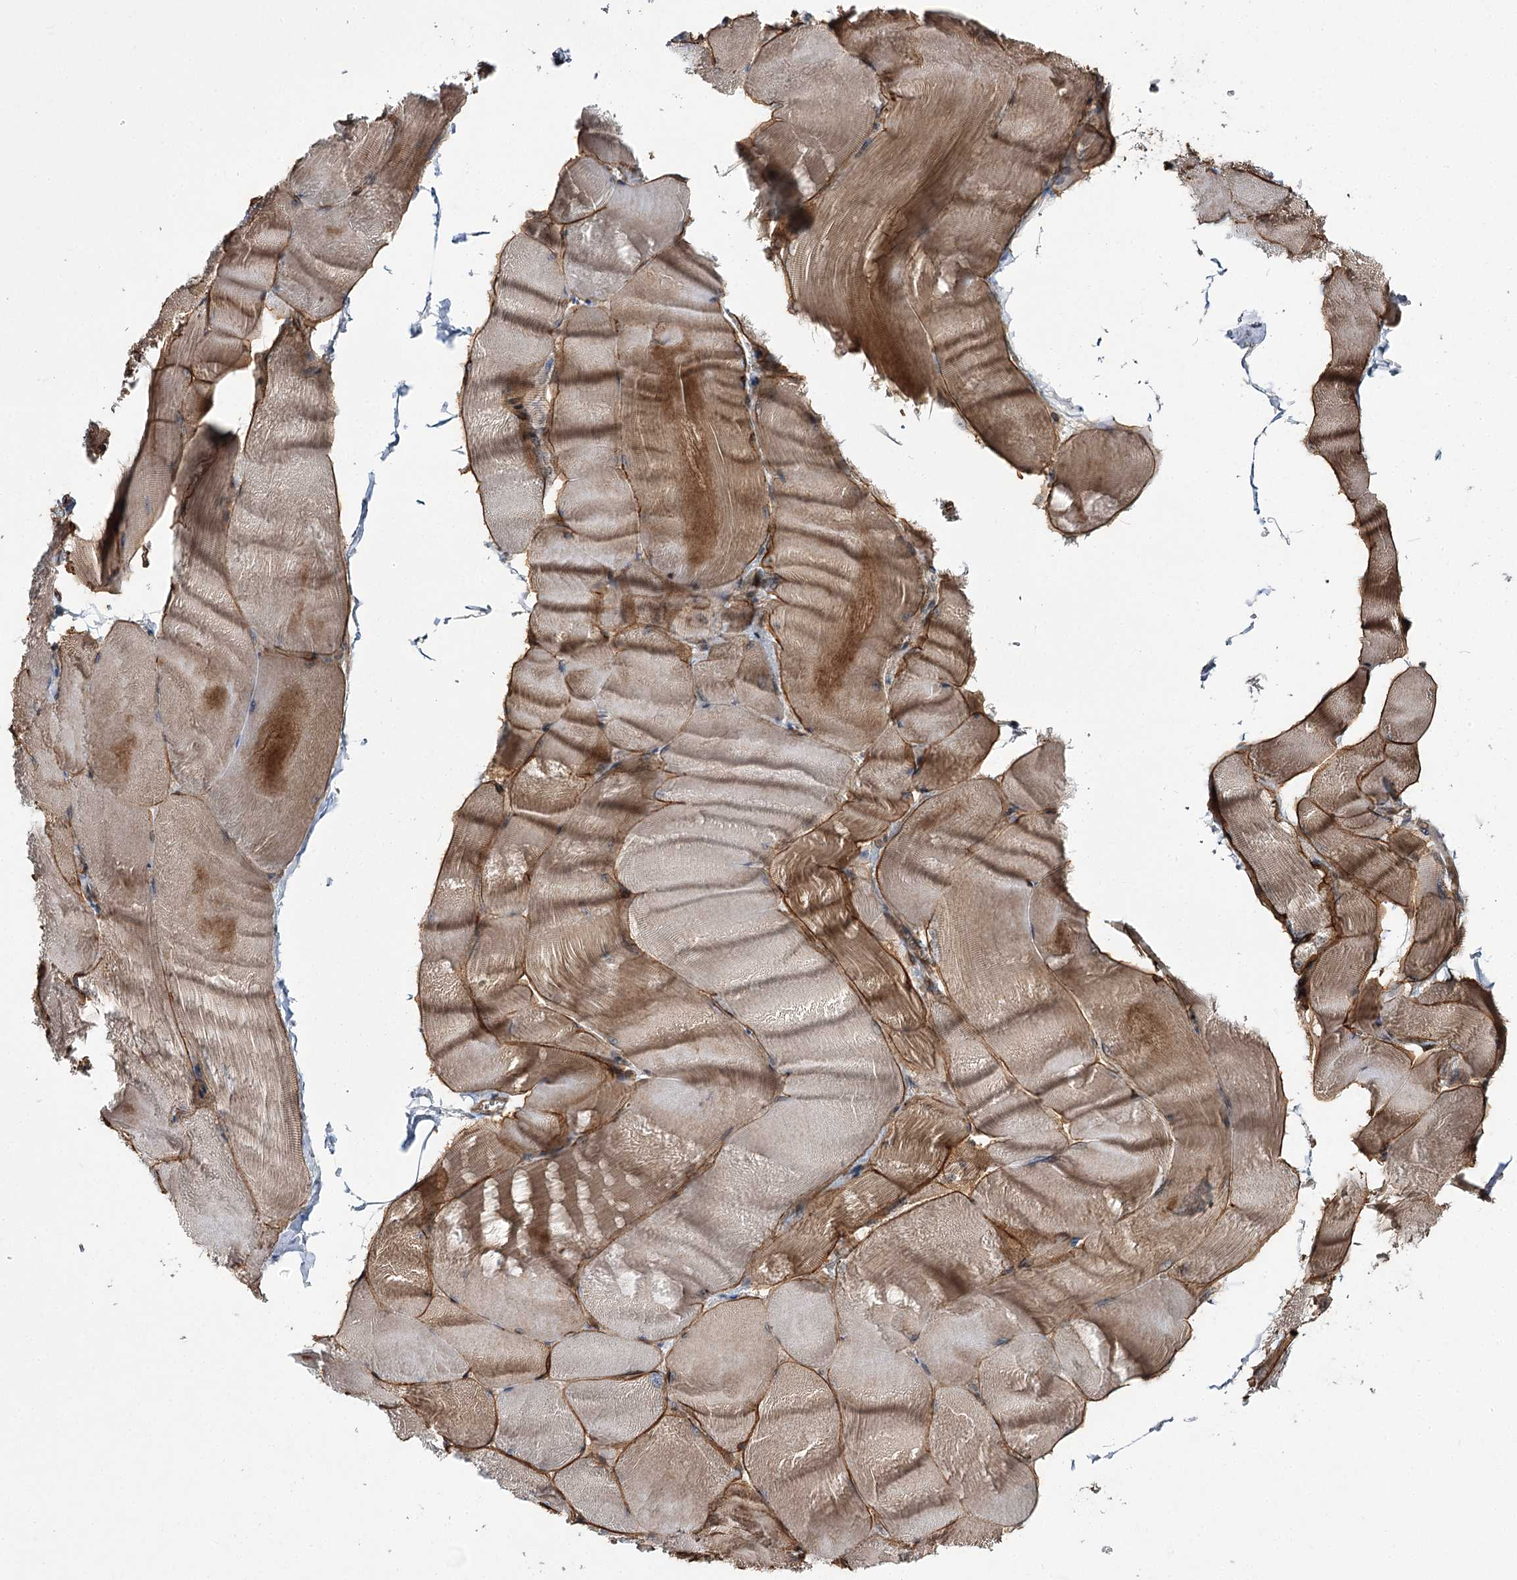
{"staining": {"intensity": "strong", "quantity": "25%-75%", "location": "cytoplasmic/membranous"}, "tissue": "skeletal muscle", "cell_type": "Myocytes", "image_type": "normal", "snomed": [{"axis": "morphology", "description": "Normal tissue, NOS"}, {"axis": "morphology", "description": "Basal cell carcinoma"}, {"axis": "topography", "description": "Skeletal muscle"}], "caption": "Protein staining demonstrates strong cytoplasmic/membranous positivity in about 25%-75% of myocytes in unremarkable skeletal muscle.", "gene": "C11orf80", "patient": {"sex": "female", "age": 64}}